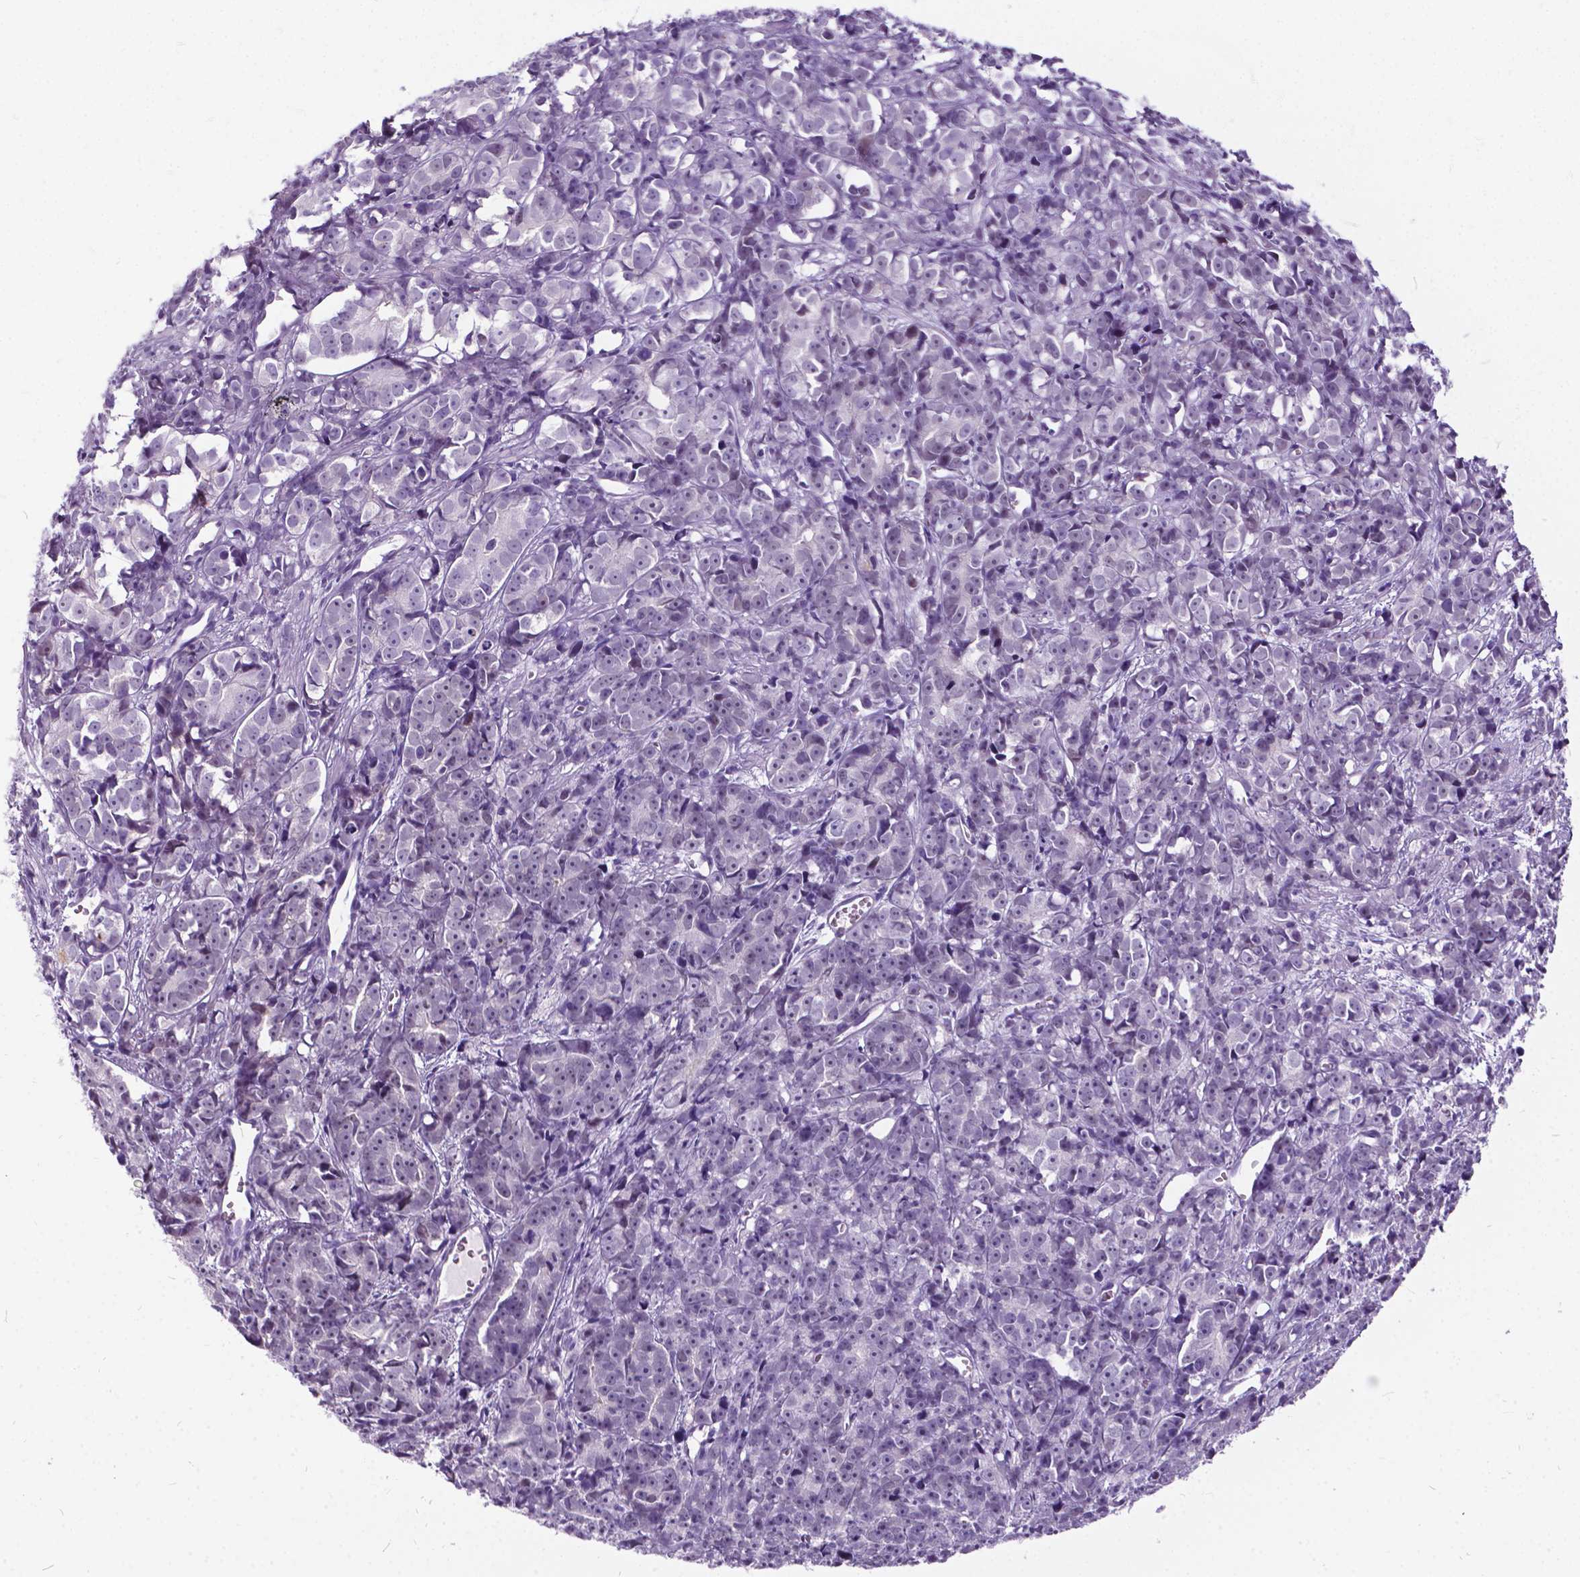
{"staining": {"intensity": "negative", "quantity": "none", "location": "none"}, "tissue": "prostate cancer", "cell_type": "Tumor cells", "image_type": "cancer", "snomed": [{"axis": "morphology", "description": "Adenocarcinoma, High grade"}, {"axis": "topography", "description": "Prostate"}], "caption": "Micrograph shows no significant protein expression in tumor cells of prostate high-grade adenocarcinoma.", "gene": "BSND", "patient": {"sex": "male", "age": 77}}